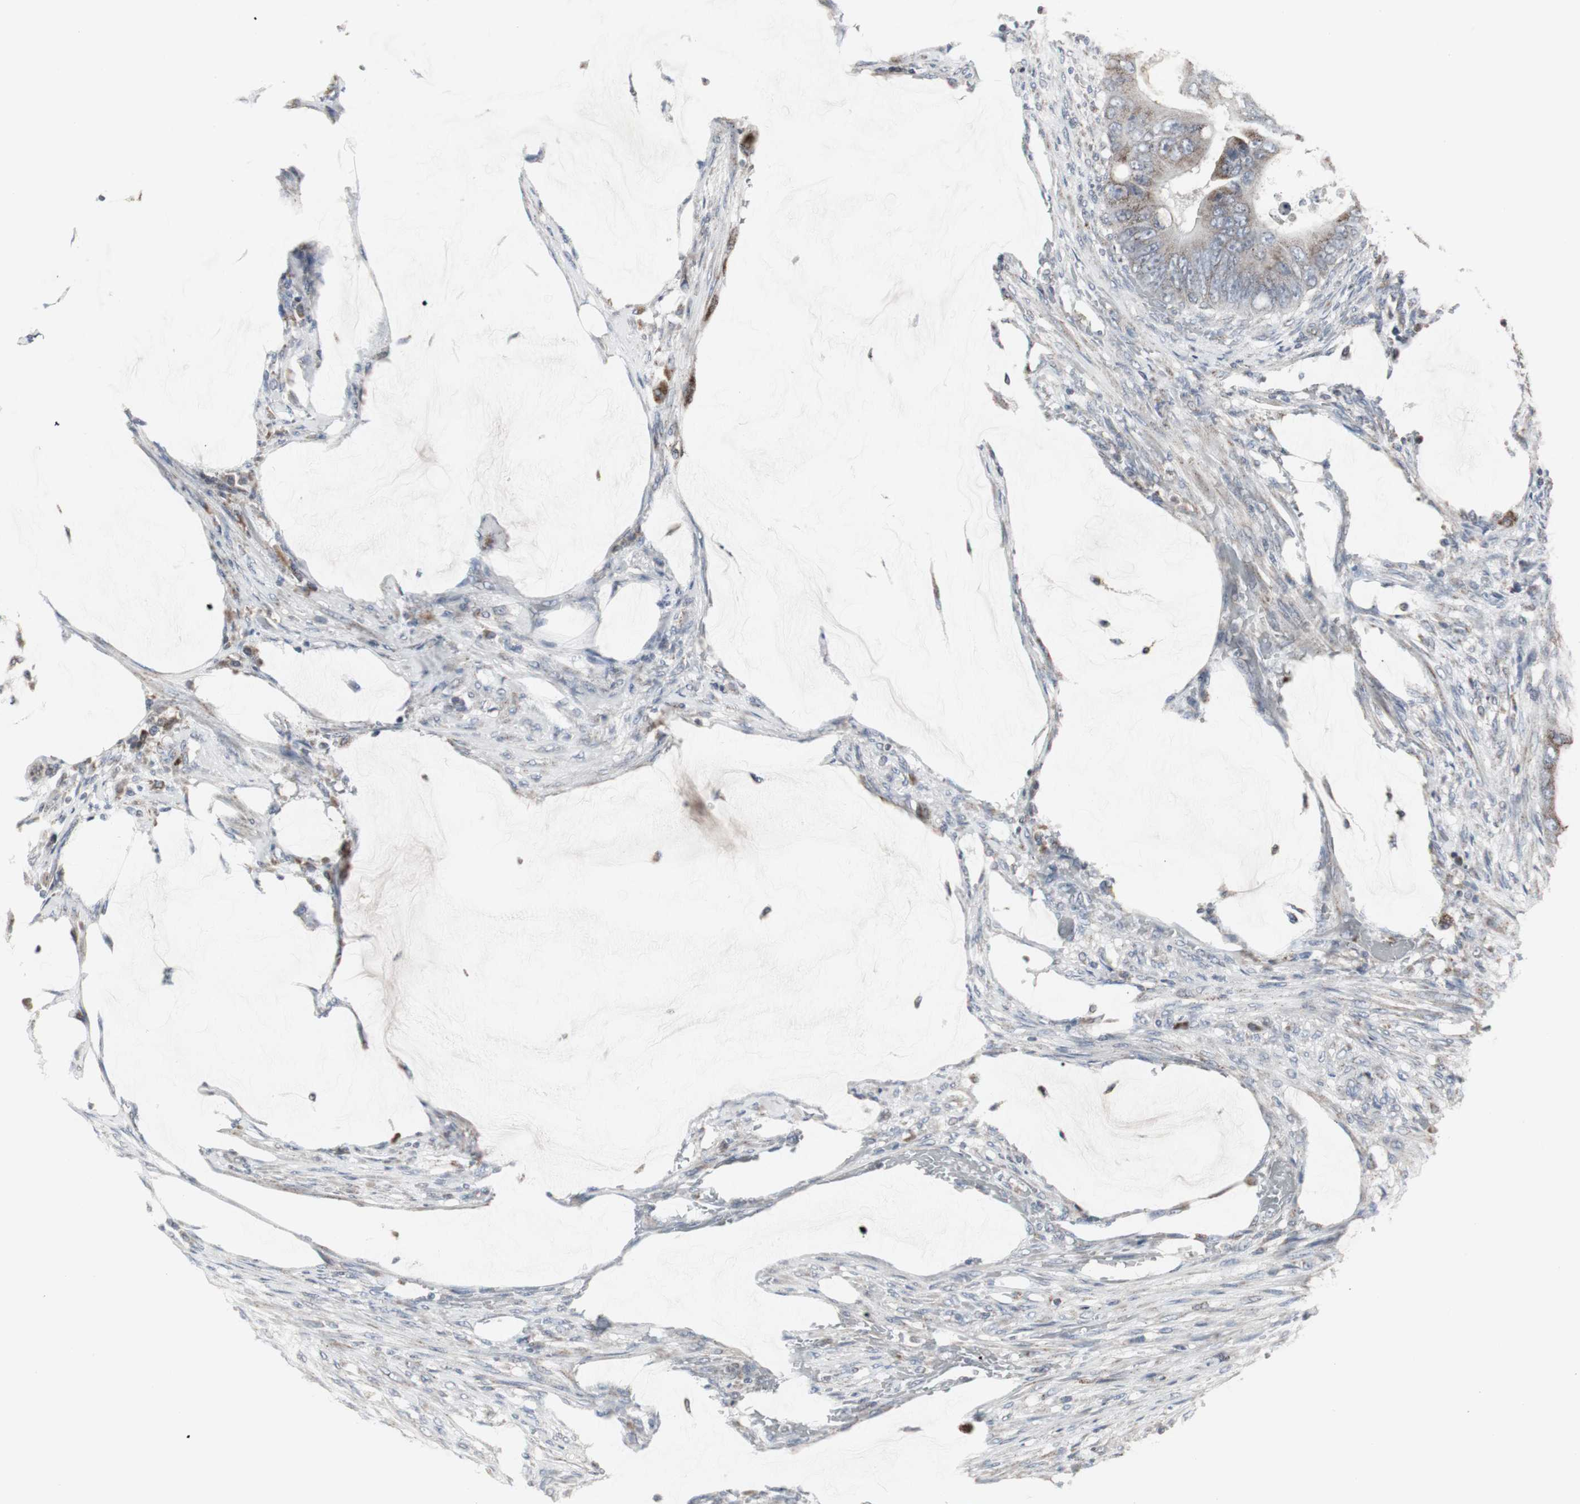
{"staining": {"intensity": "weak", "quantity": ">75%", "location": "cytoplasmic/membranous"}, "tissue": "colorectal cancer", "cell_type": "Tumor cells", "image_type": "cancer", "snomed": [{"axis": "morphology", "description": "Adenocarcinoma, NOS"}, {"axis": "topography", "description": "Rectum"}], "caption": "Brown immunohistochemical staining in colorectal cancer demonstrates weak cytoplasmic/membranous positivity in about >75% of tumor cells.", "gene": "ACAA1", "patient": {"sex": "female", "age": 77}}